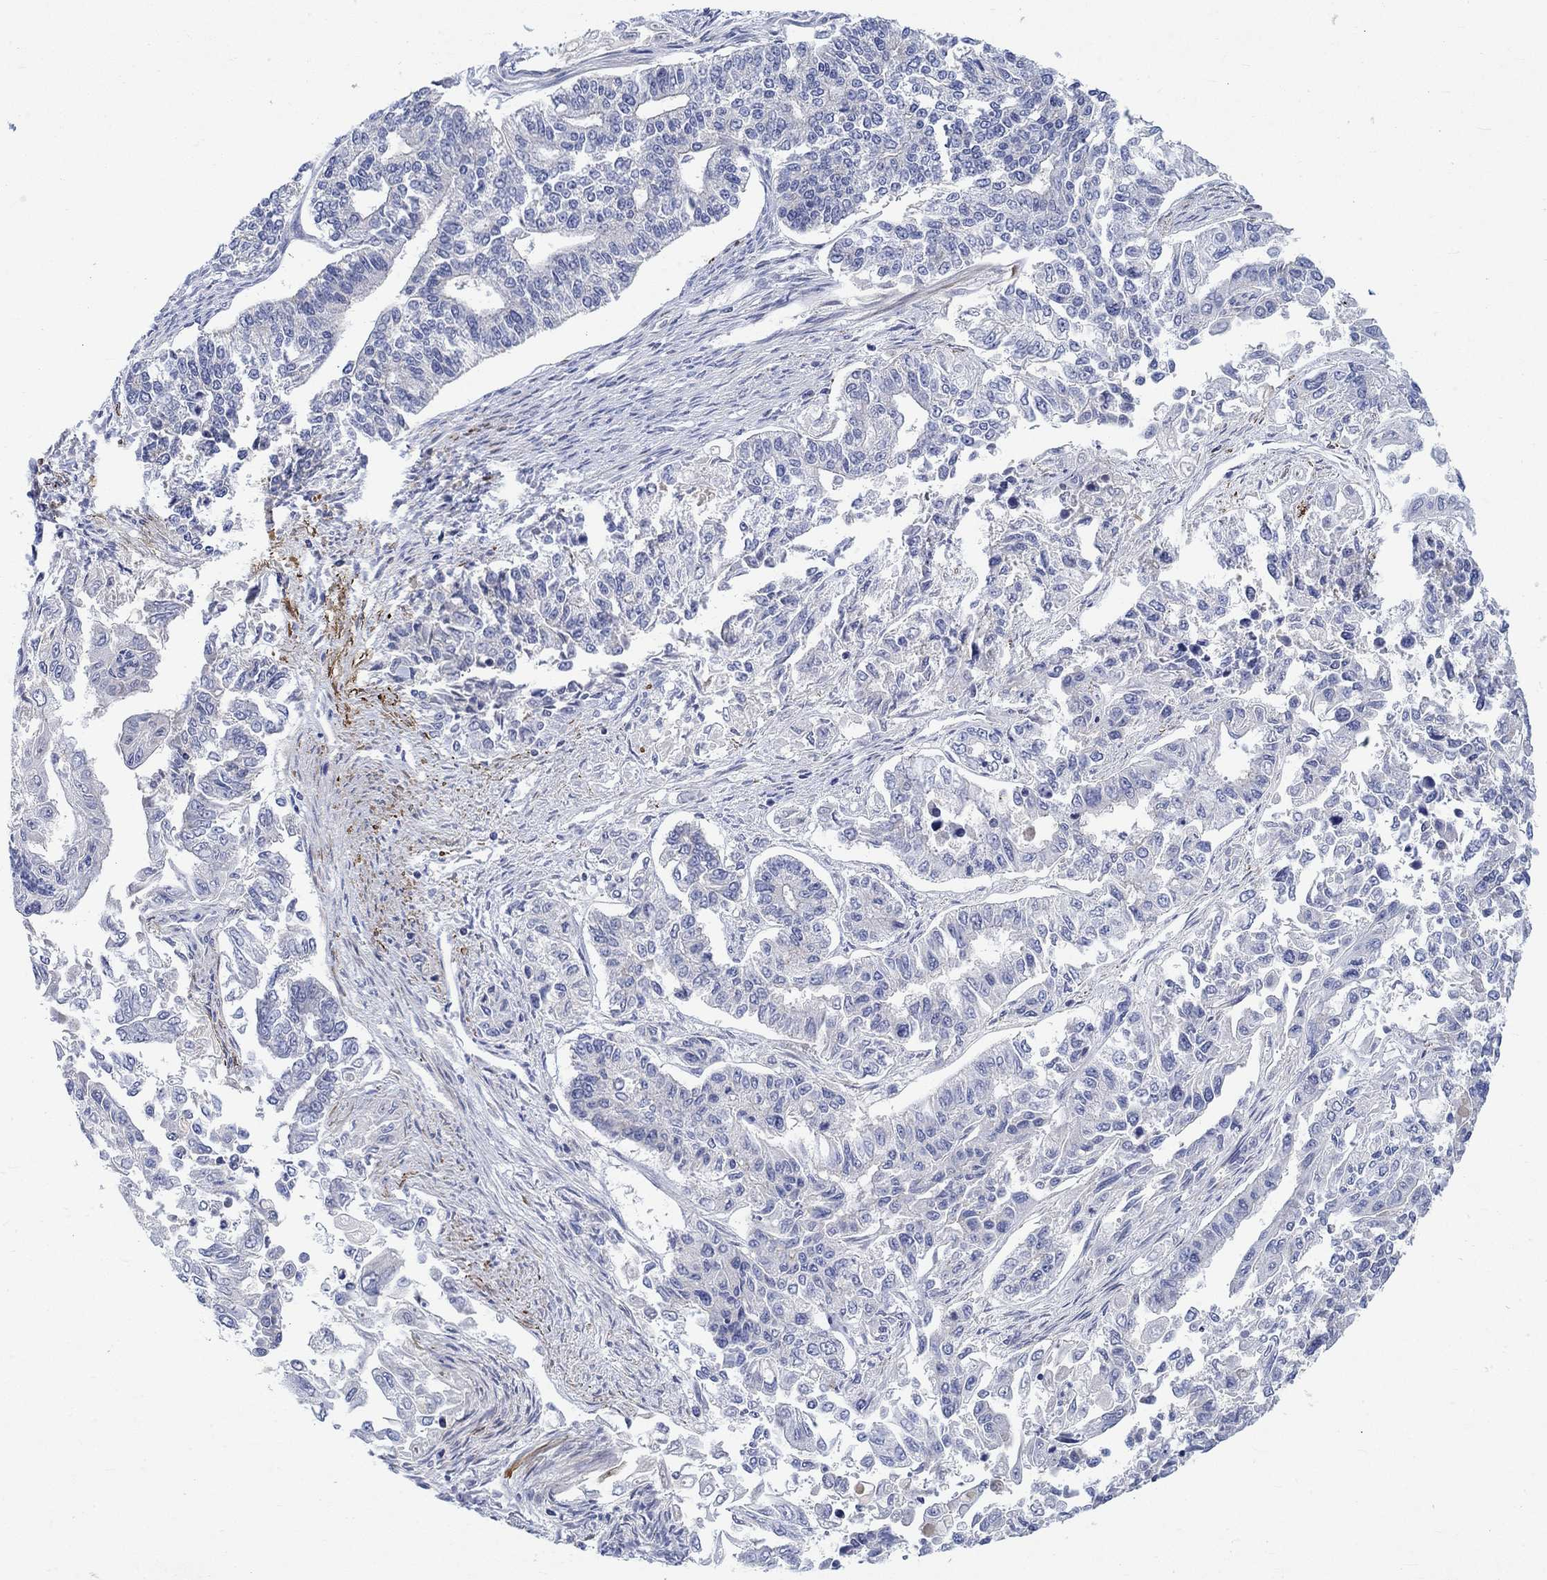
{"staining": {"intensity": "negative", "quantity": "none", "location": "none"}, "tissue": "endometrial cancer", "cell_type": "Tumor cells", "image_type": "cancer", "snomed": [{"axis": "morphology", "description": "Adenocarcinoma, NOS"}, {"axis": "topography", "description": "Uterus"}], "caption": "Immunohistochemical staining of human endometrial cancer (adenocarcinoma) shows no significant staining in tumor cells.", "gene": "NAV3", "patient": {"sex": "female", "age": 59}}